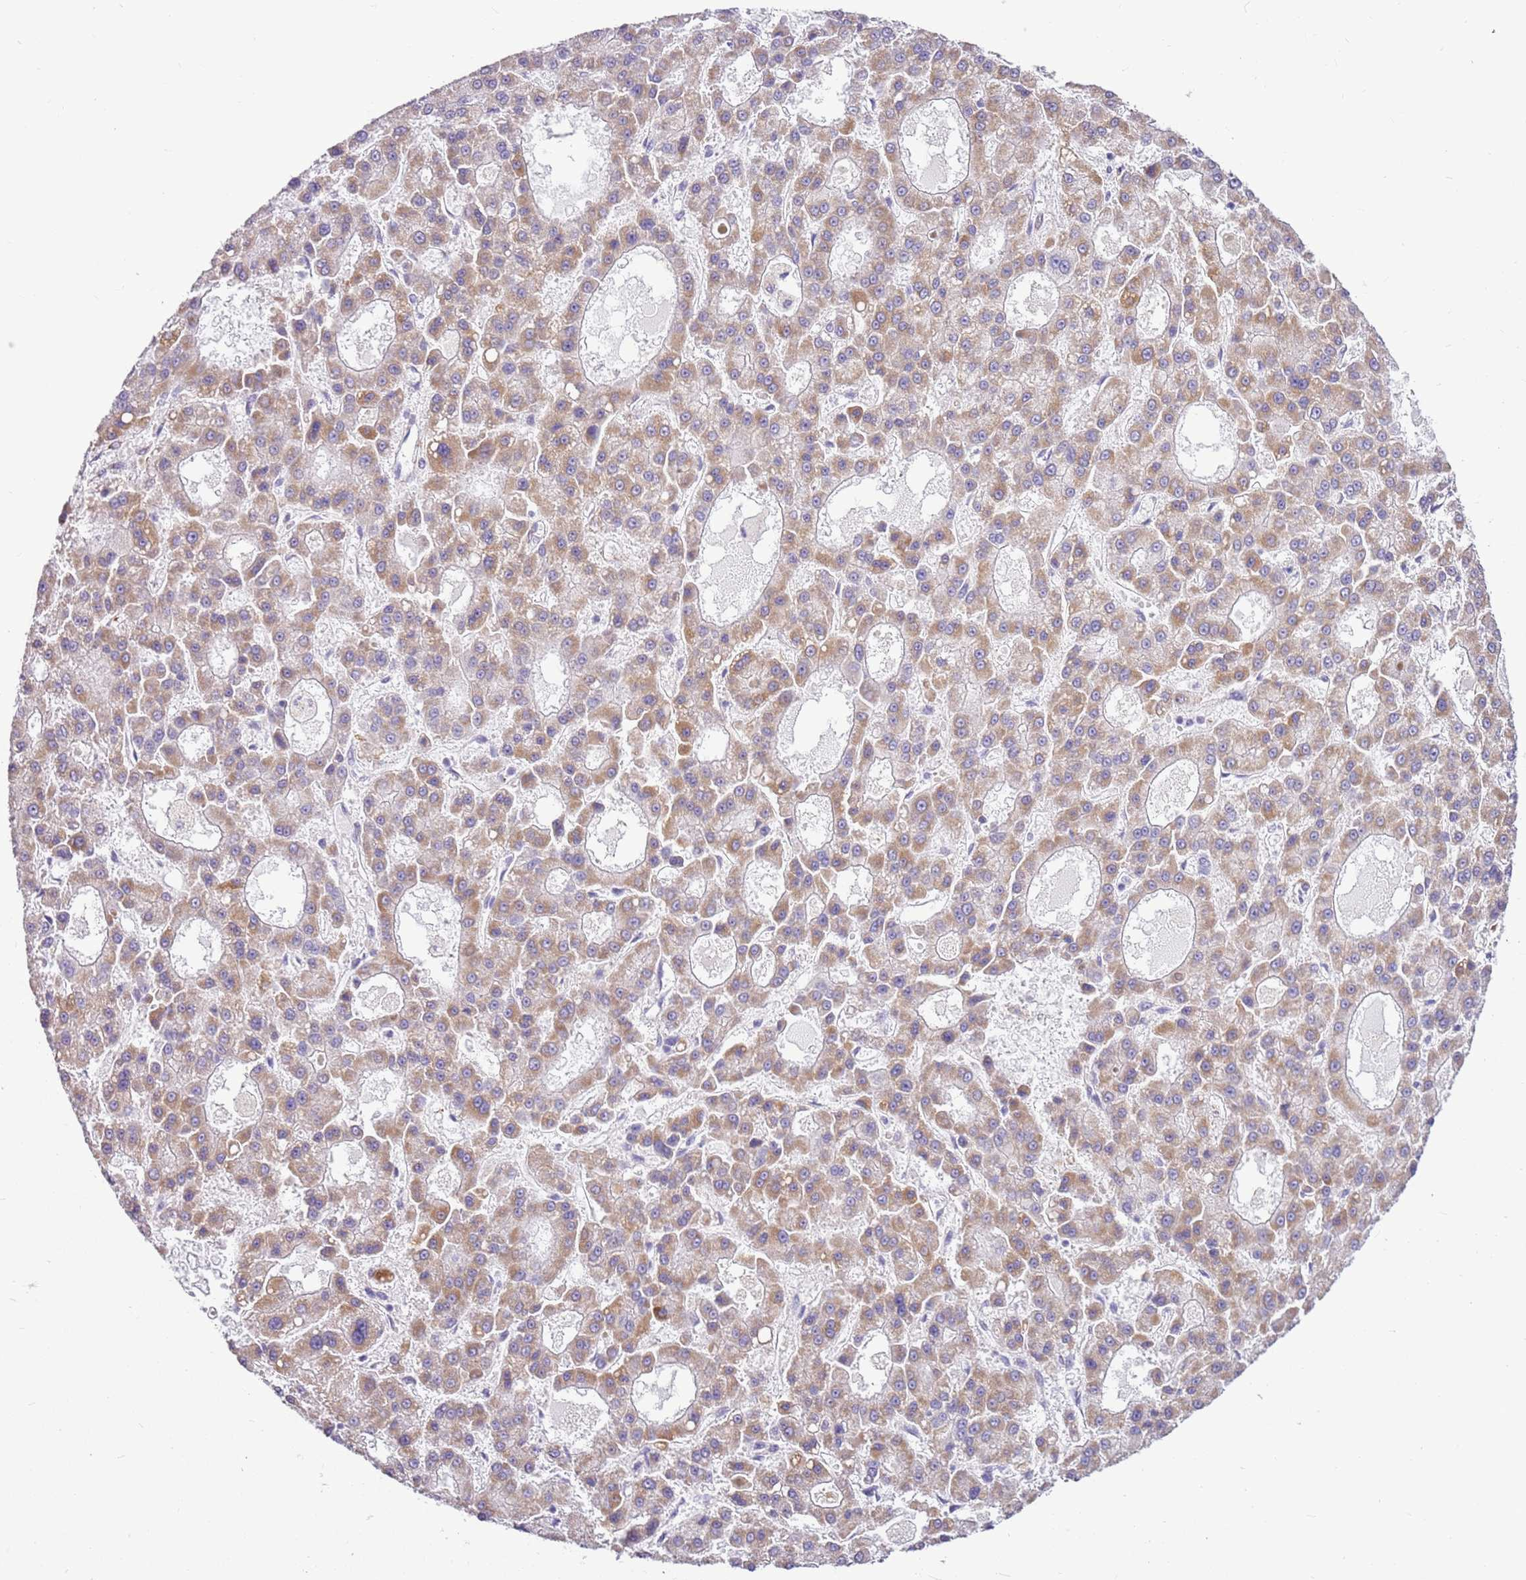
{"staining": {"intensity": "moderate", "quantity": ">75%", "location": "cytoplasmic/membranous"}, "tissue": "liver cancer", "cell_type": "Tumor cells", "image_type": "cancer", "snomed": [{"axis": "morphology", "description": "Carcinoma, Hepatocellular, NOS"}, {"axis": "topography", "description": "Liver"}], "caption": "Moderate cytoplasmic/membranous protein staining is seen in approximately >75% of tumor cells in liver cancer. (DAB = brown stain, brightfield microscopy at high magnification).", "gene": "SMIM4", "patient": {"sex": "male", "age": 70}}